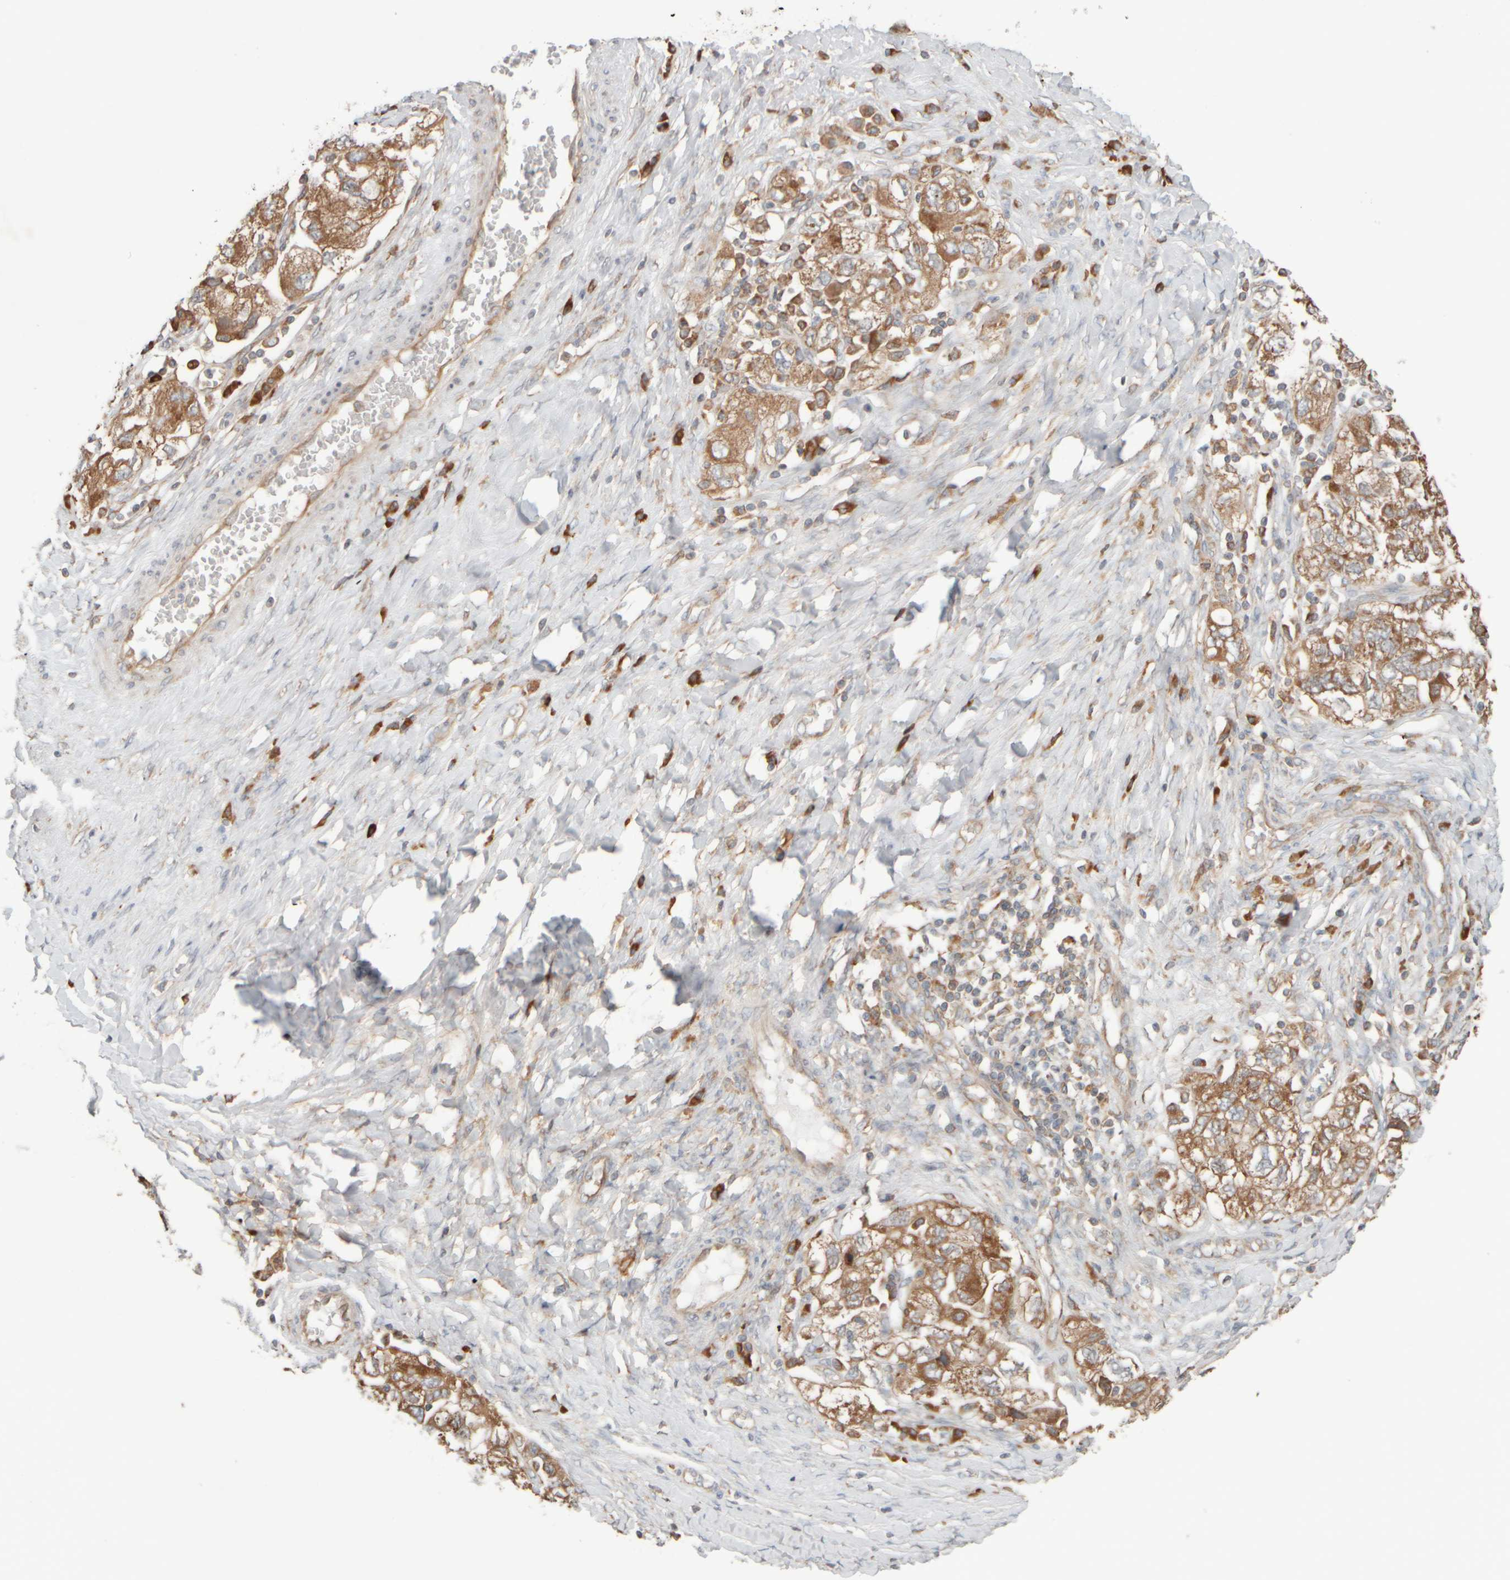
{"staining": {"intensity": "moderate", "quantity": ">75%", "location": "cytoplasmic/membranous"}, "tissue": "ovarian cancer", "cell_type": "Tumor cells", "image_type": "cancer", "snomed": [{"axis": "morphology", "description": "Carcinoma, NOS"}, {"axis": "morphology", "description": "Cystadenocarcinoma, serous, NOS"}, {"axis": "topography", "description": "Ovary"}], "caption": "Human serous cystadenocarcinoma (ovarian) stained for a protein (brown) displays moderate cytoplasmic/membranous positive expression in approximately >75% of tumor cells.", "gene": "EIF2B3", "patient": {"sex": "female", "age": 69}}